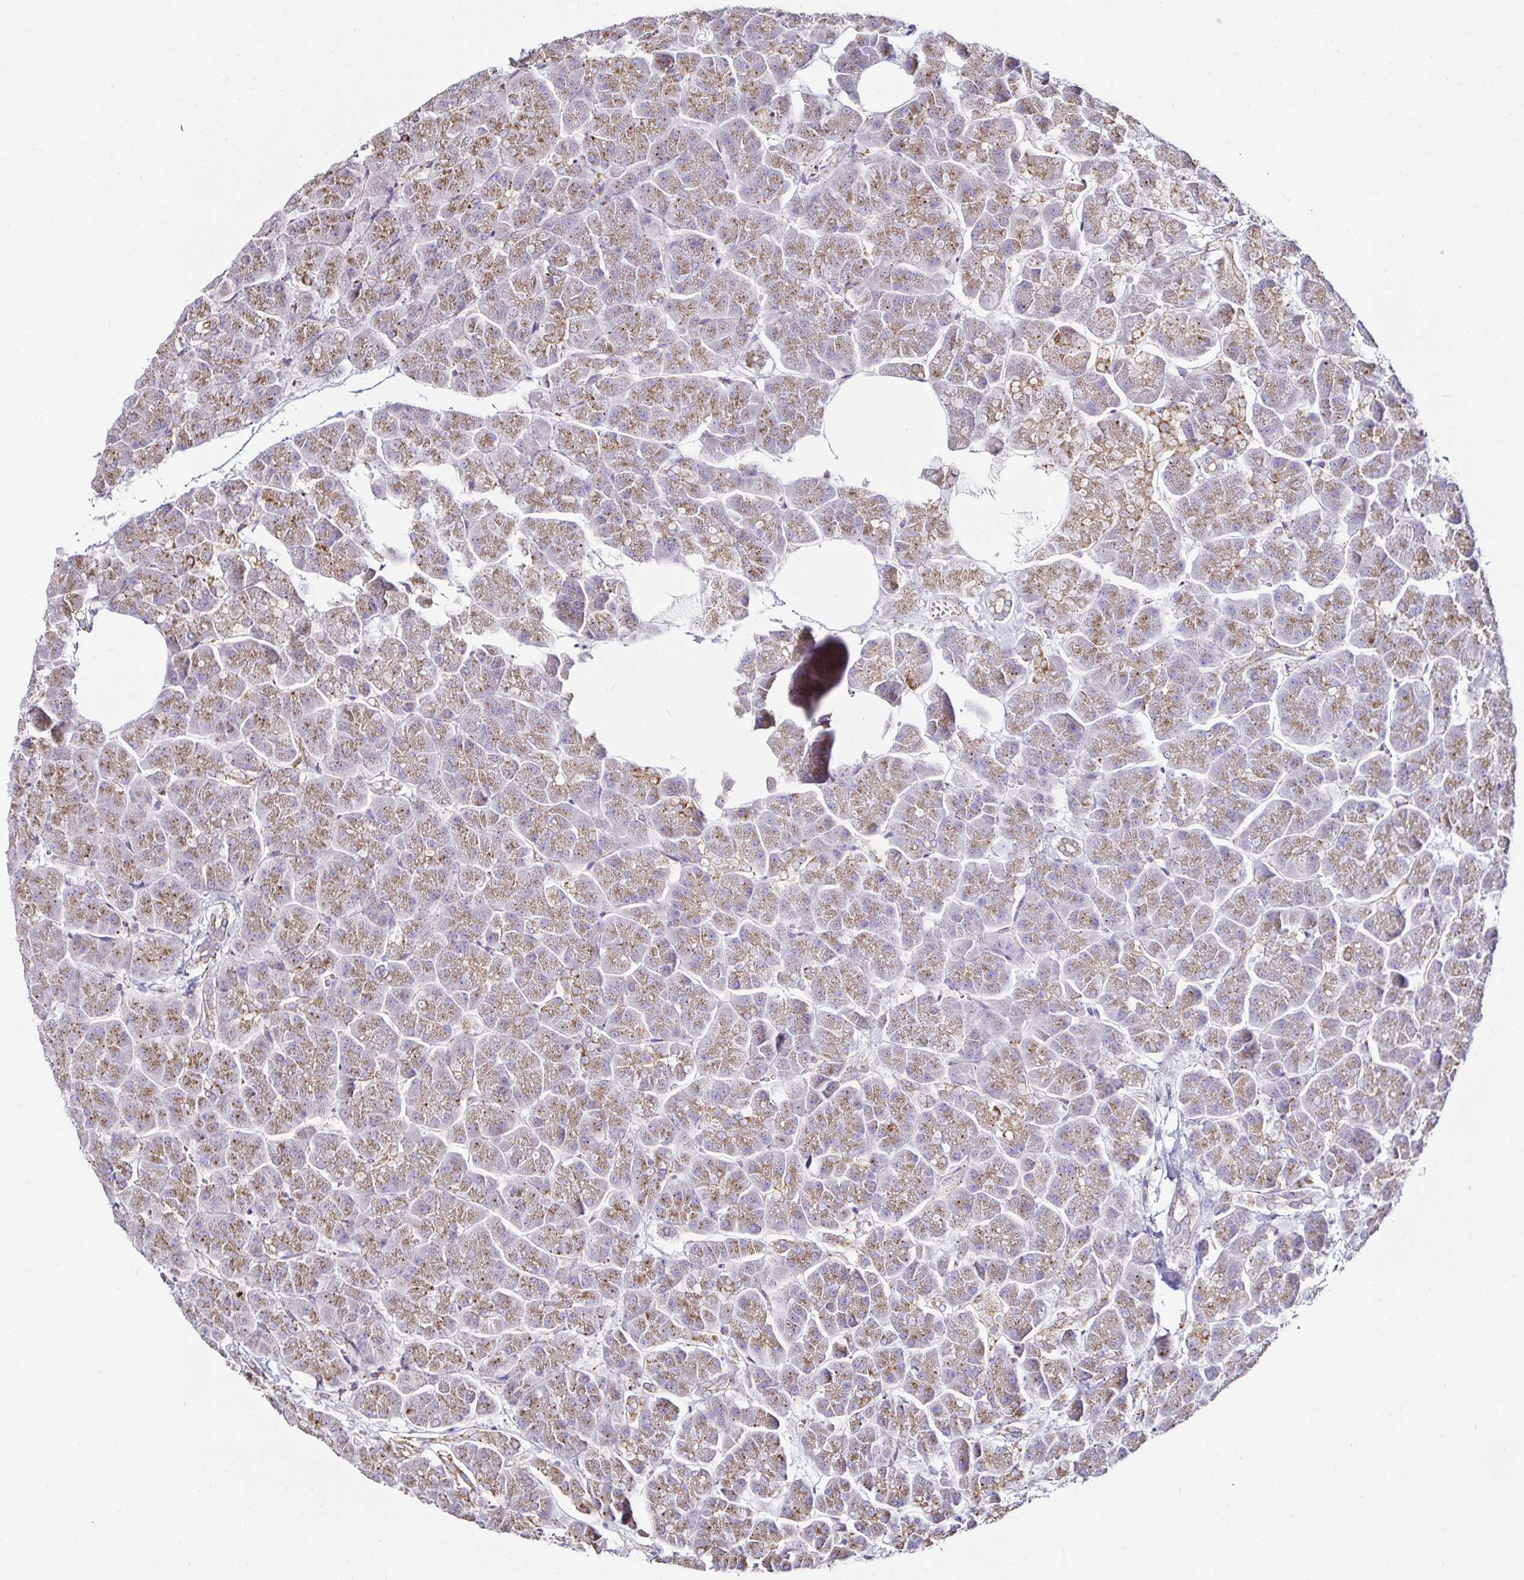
{"staining": {"intensity": "moderate", "quantity": "25%-75%", "location": "cytoplasmic/membranous"}, "tissue": "pancreas", "cell_type": "Exocrine glandular cells", "image_type": "normal", "snomed": [{"axis": "morphology", "description": "Normal tissue, NOS"}, {"axis": "topography", "description": "Pancreas"}, {"axis": "topography", "description": "Peripheral nerve tissue"}], "caption": "Immunohistochemistry of unremarkable pancreas shows medium levels of moderate cytoplasmic/membranous expression in approximately 25%-75% of exocrine glandular cells. Immunohistochemistry (ihc) stains the protein in brown and the nuclei are stained blue.", "gene": "GALNS", "patient": {"sex": "male", "age": 54}}